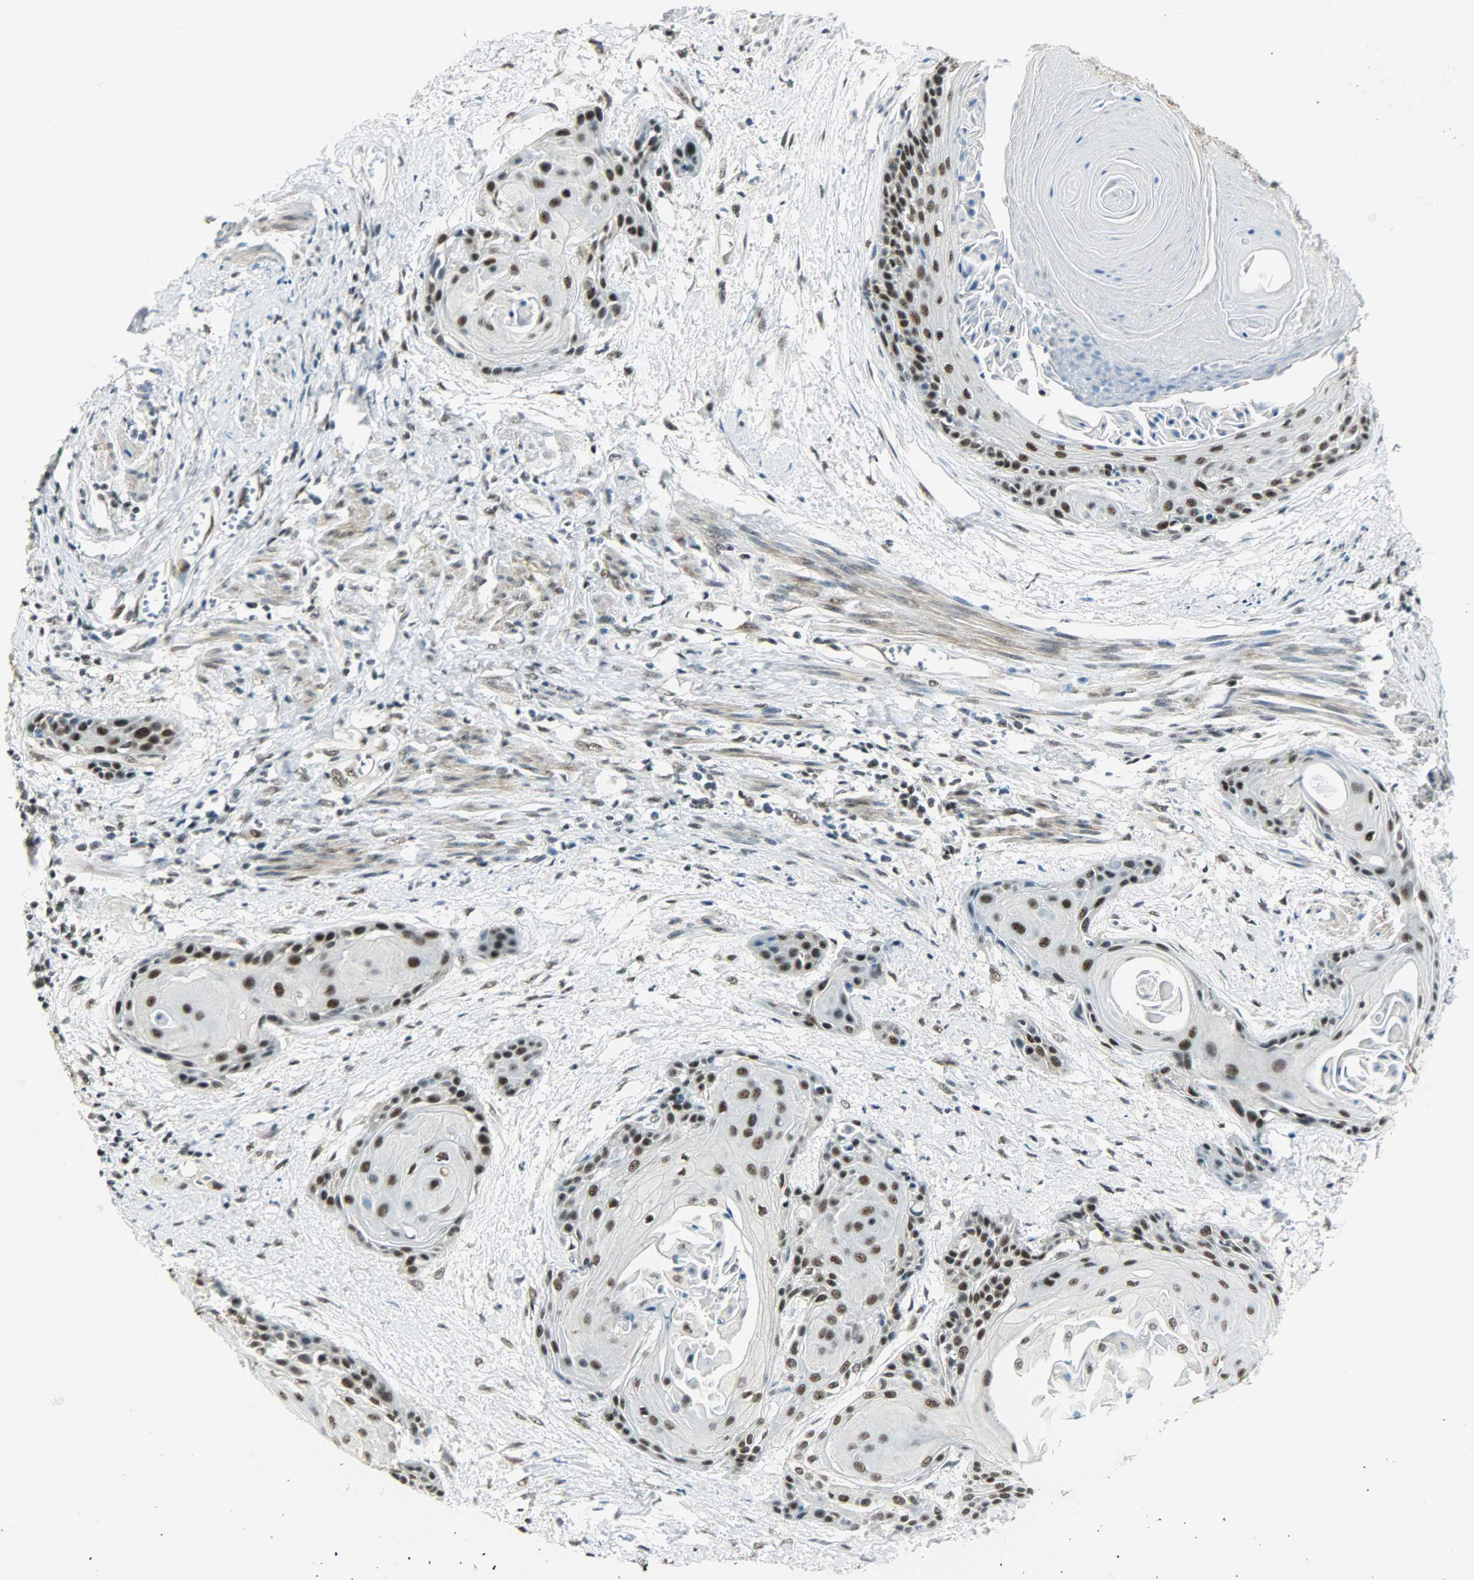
{"staining": {"intensity": "strong", "quantity": ">75%", "location": "nuclear"}, "tissue": "cervical cancer", "cell_type": "Tumor cells", "image_type": "cancer", "snomed": [{"axis": "morphology", "description": "Squamous cell carcinoma, NOS"}, {"axis": "topography", "description": "Cervix"}], "caption": "Brown immunohistochemical staining in human squamous cell carcinoma (cervical) exhibits strong nuclear expression in approximately >75% of tumor cells. The staining was performed using DAB (3,3'-diaminobenzidine) to visualize the protein expression in brown, while the nuclei were stained in blue with hematoxylin (Magnification: 20x).", "gene": "SUGP1", "patient": {"sex": "female", "age": 57}}